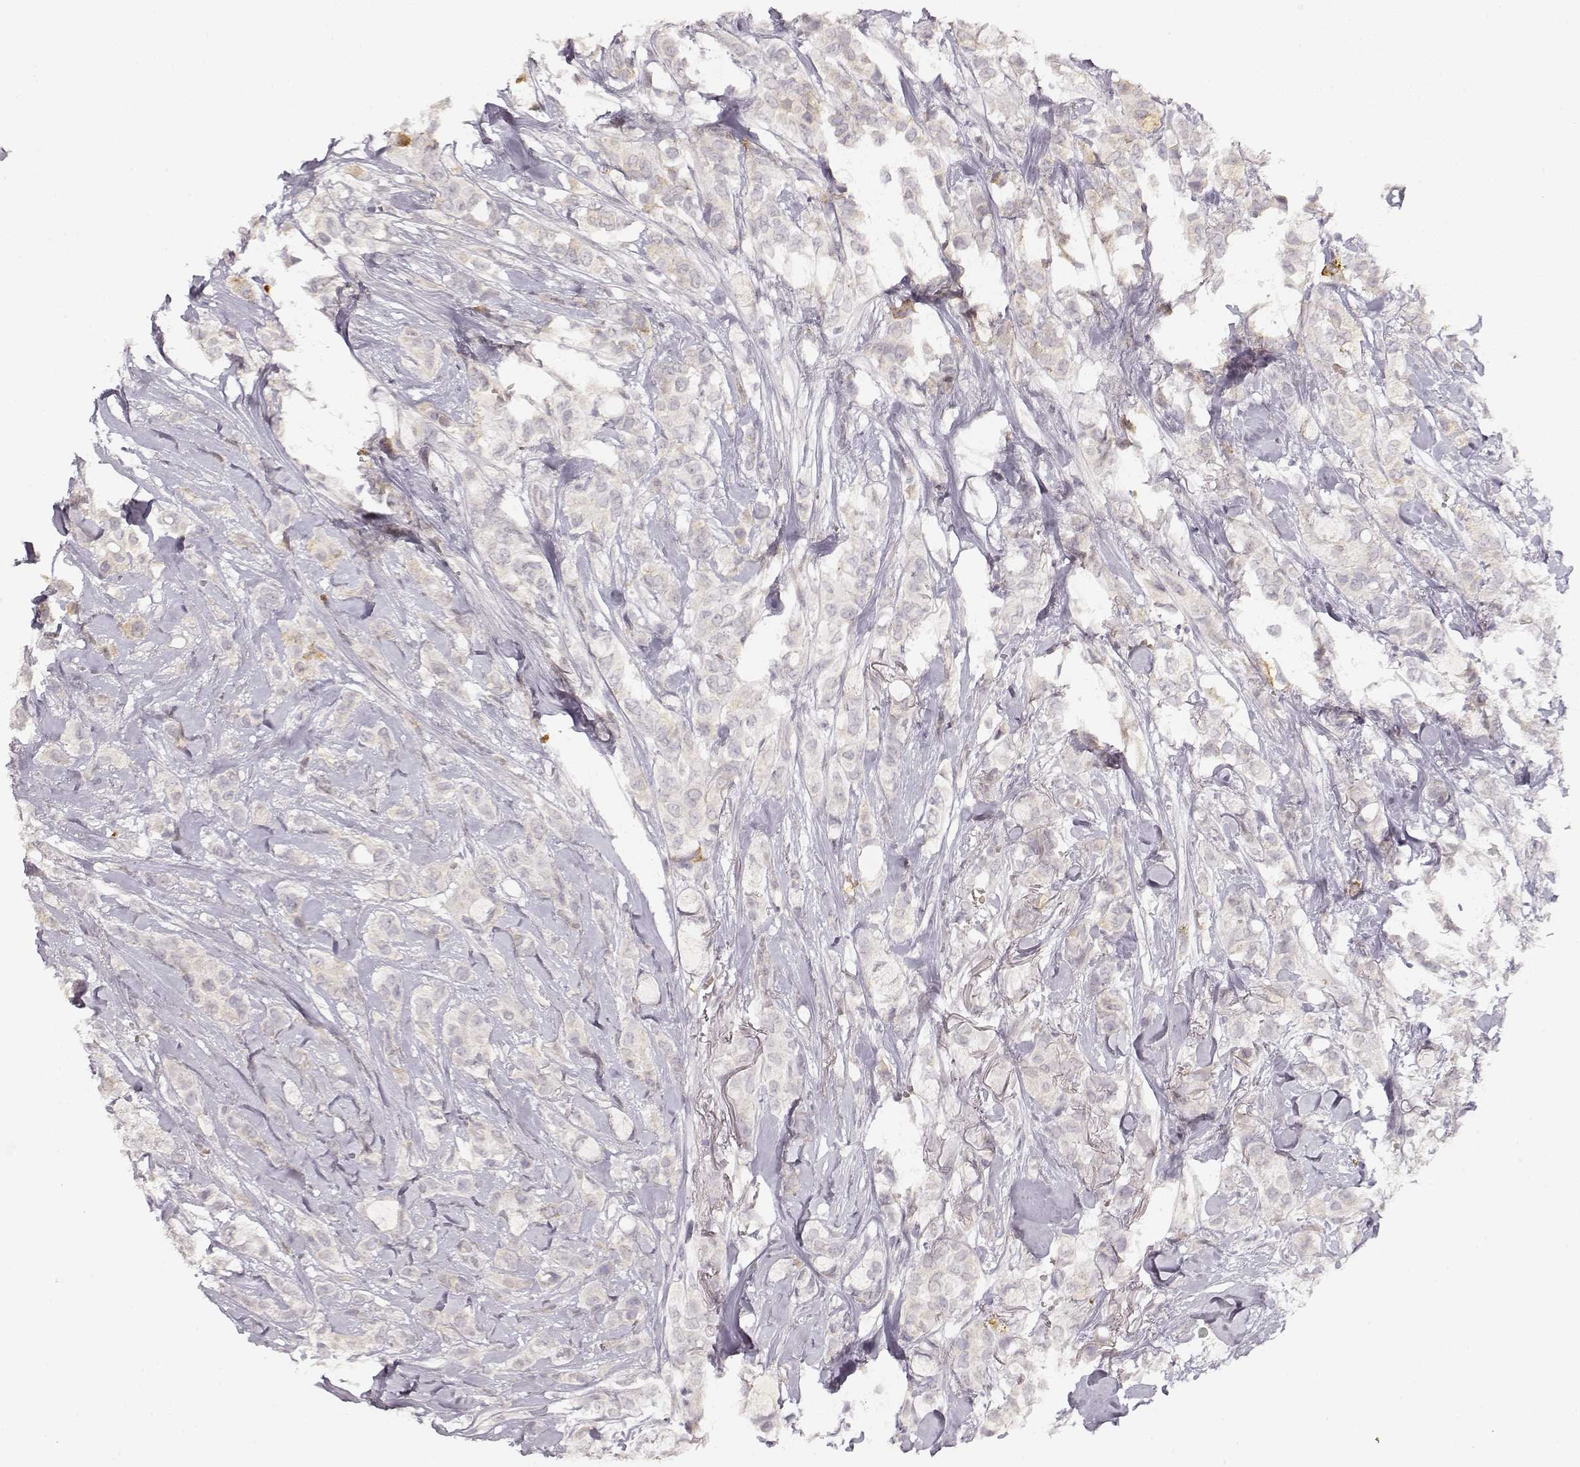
{"staining": {"intensity": "negative", "quantity": "none", "location": "none"}, "tissue": "breast cancer", "cell_type": "Tumor cells", "image_type": "cancer", "snomed": [{"axis": "morphology", "description": "Duct carcinoma"}, {"axis": "topography", "description": "Breast"}], "caption": "This micrograph is of breast cancer stained with immunohistochemistry to label a protein in brown with the nuclei are counter-stained blue. There is no positivity in tumor cells.", "gene": "LAMC2", "patient": {"sex": "female", "age": 85}}